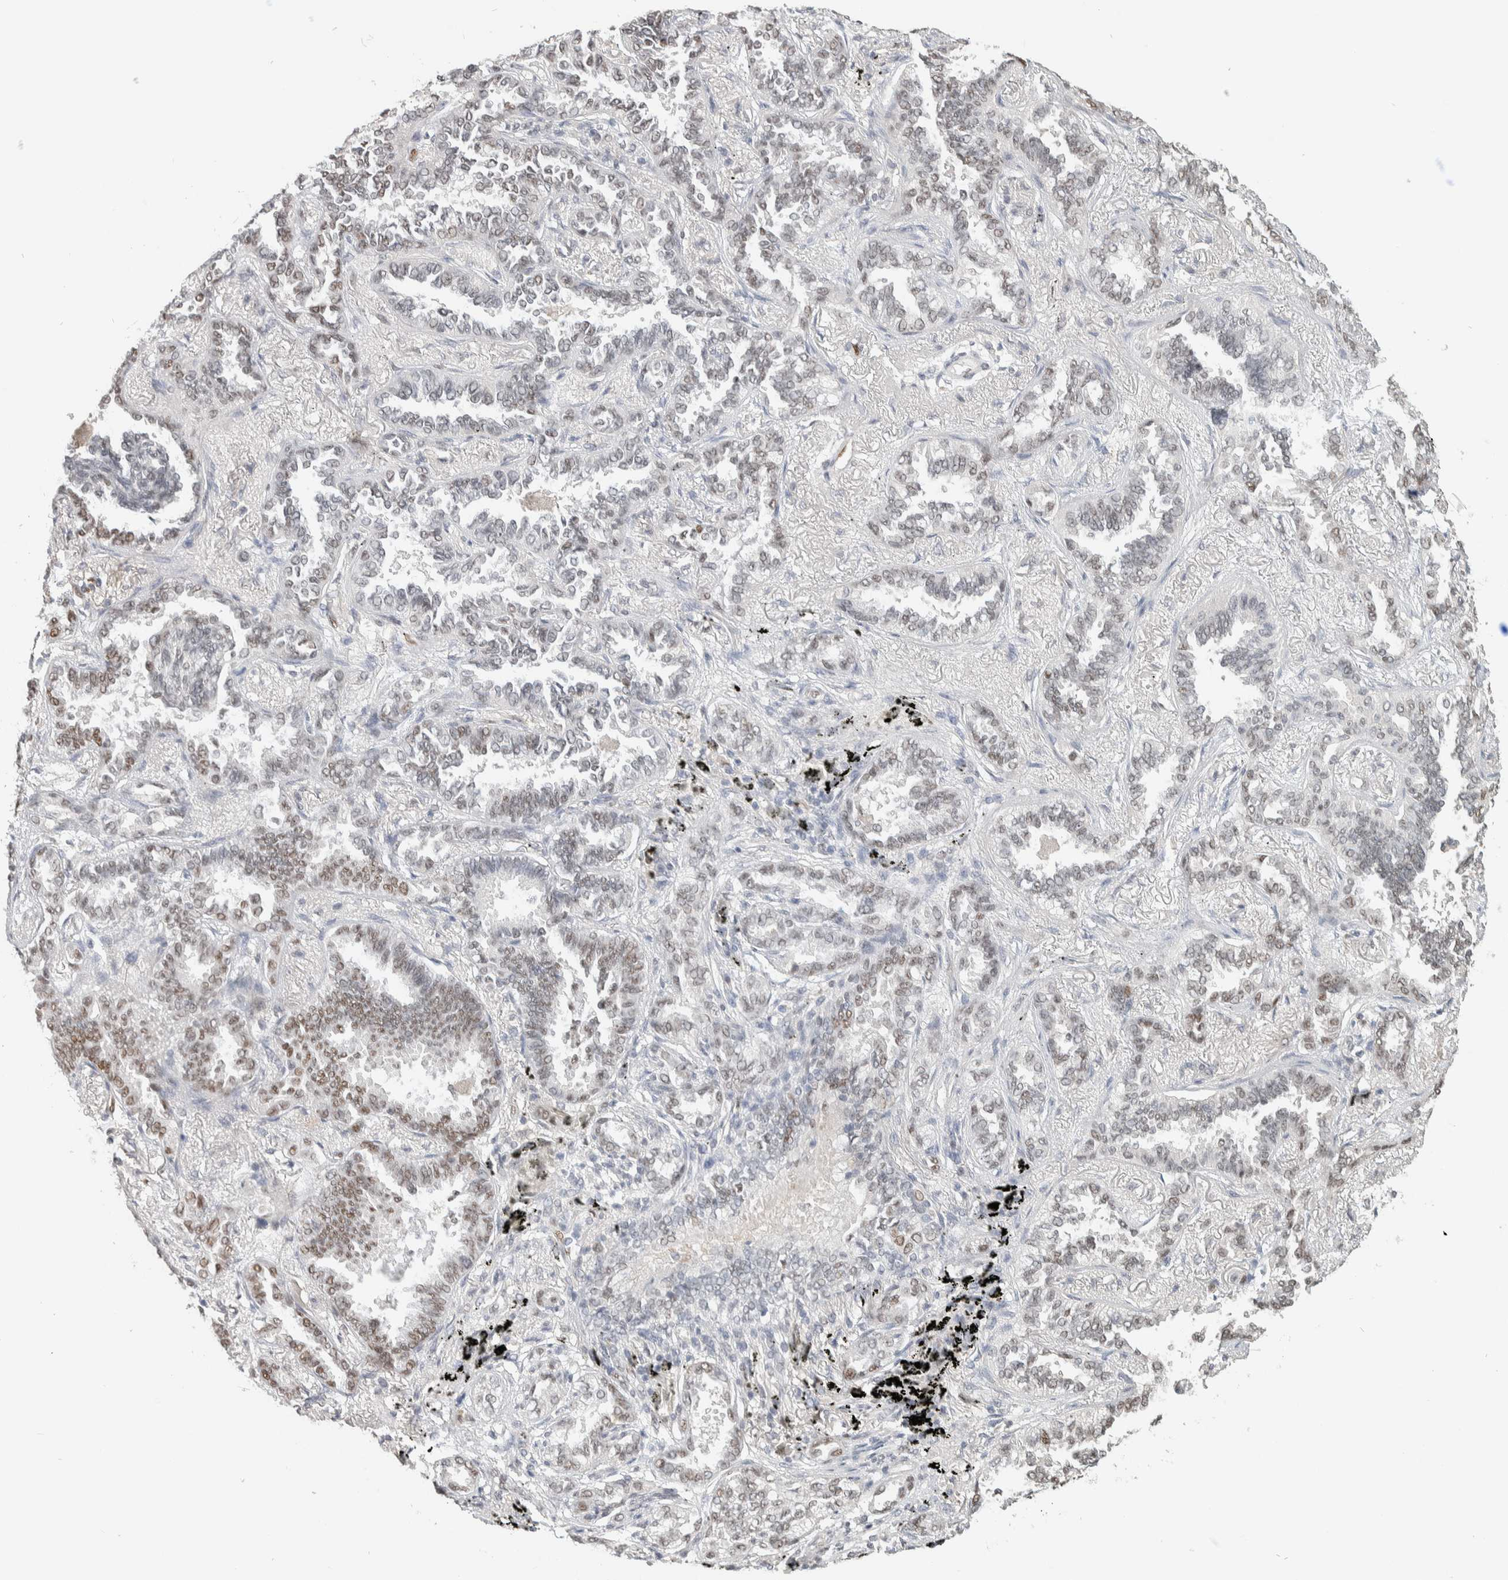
{"staining": {"intensity": "weak", "quantity": ">75%", "location": "nuclear"}, "tissue": "lung cancer", "cell_type": "Tumor cells", "image_type": "cancer", "snomed": [{"axis": "morphology", "description": "Adenocarcinoma, NOS"}, {"axis": "topography", "description": "Lung"}], "caption": "An immunohistochemistry (IHC) photomicrograph of neoplastic tissue is shown. Protein staining in brown highlights weak nuclear positivity in lung cancer within tumor cells. The staining was performed using DAB (3,3'-diaminobenzidine), with brown indicating positive protein expression. Nuclei are stained blue with hematoxylin.", "gene": "PUS7", "patient": {"sex": "male", "age": 59}}